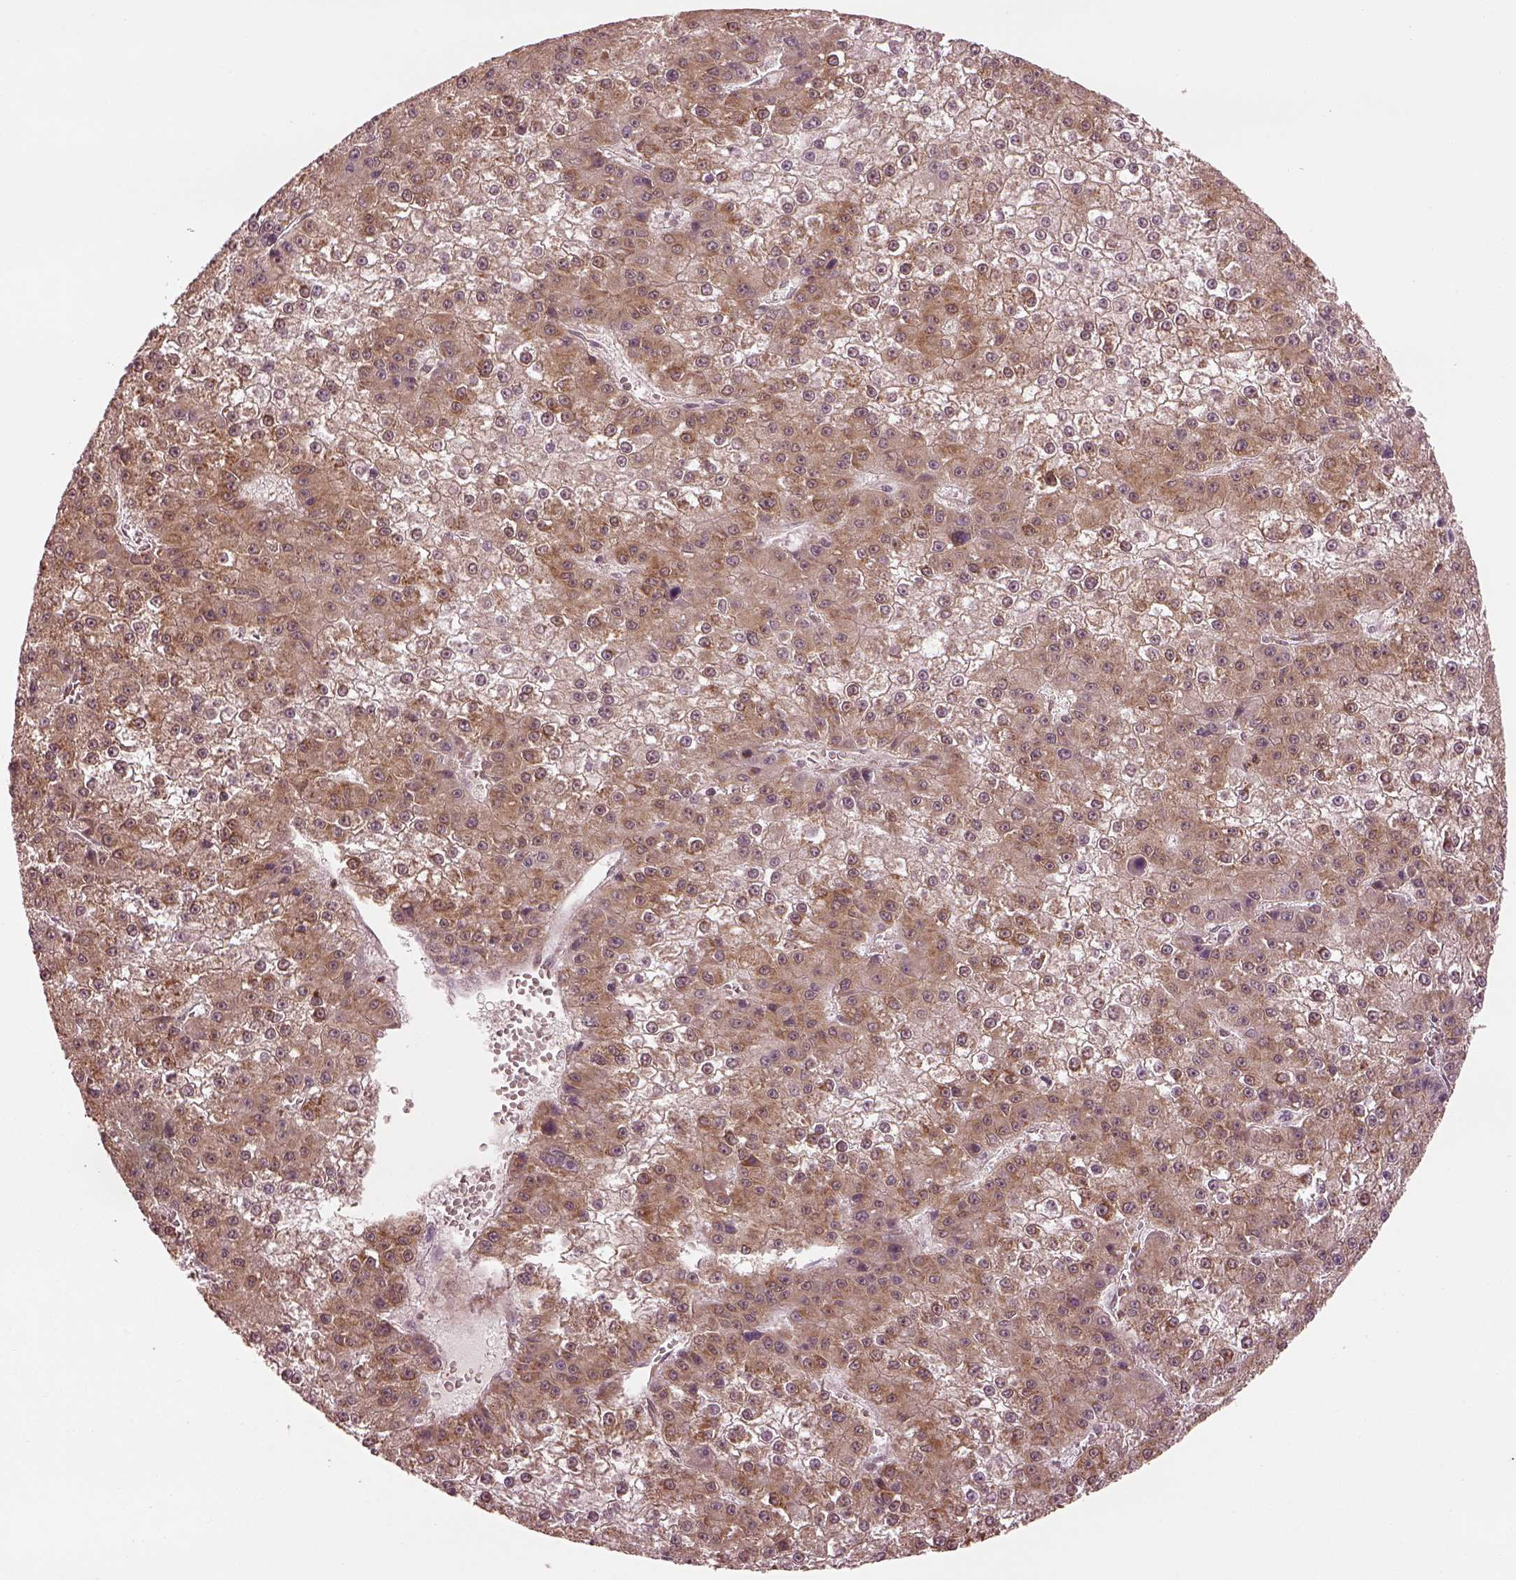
{"staining": {"intensity": "moderate", "quantity": "25%-75%", "location": "cytoplasmic/membranous"}, "tissue": "liver cancer", "cell_type": "Tumor cells", "image_type": "cancer", "snomed": [{"axis": "morphology", "description": "Carcinoma, Hepatocellular, NOS"}, {"axis": "topography", "description": "Liver"}], "caption": "Hepatocellular carcinoma (liver) stained for a protein shows moderate cytoplasmic/membranous positivity in tumor cells.", "gene": "LSM14A", "patient": {"sex": "female", "age": 73}}